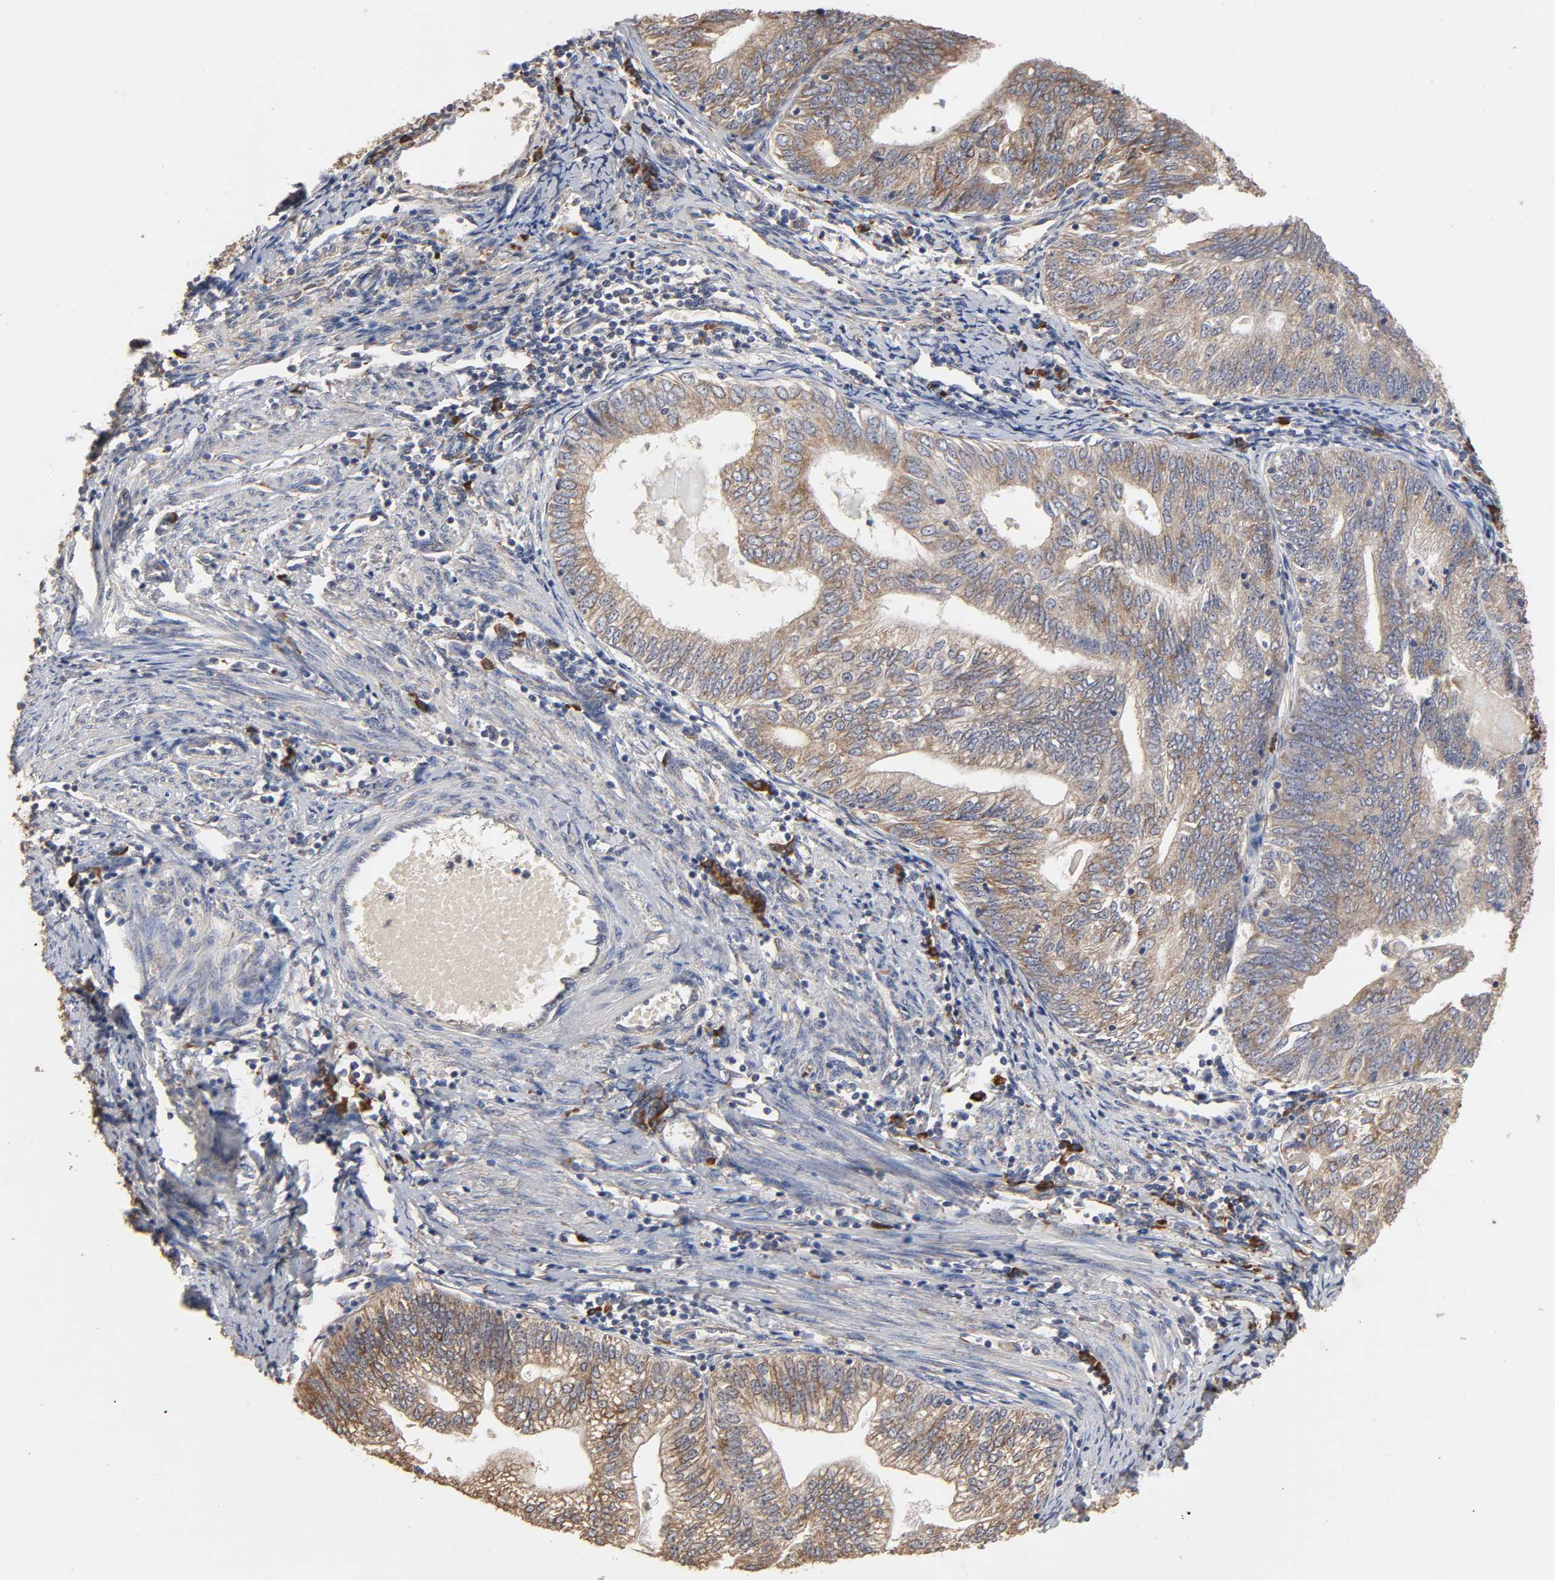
{"staining": {"intensity": "weak", "quantity": ">75%", "location": "cytoplasmic/membranous"}, "tissue": "endometrial cancer", "cell_type": "Tumor cells", "image_type": "cancer", "snomed": [{"axis": "morphology", "description": "Adenocarcinoma, NOS"}, {"axis": "topography", "description": "Endometrium"}], "caption": "Protein analysis of endometrial cancer tissue reveals weak cytoplasmic/membranous positivity in approximately >75% of tumor cells.", "gene": "EIF4G2", "patient": {"sex": "female", "age": 69}}